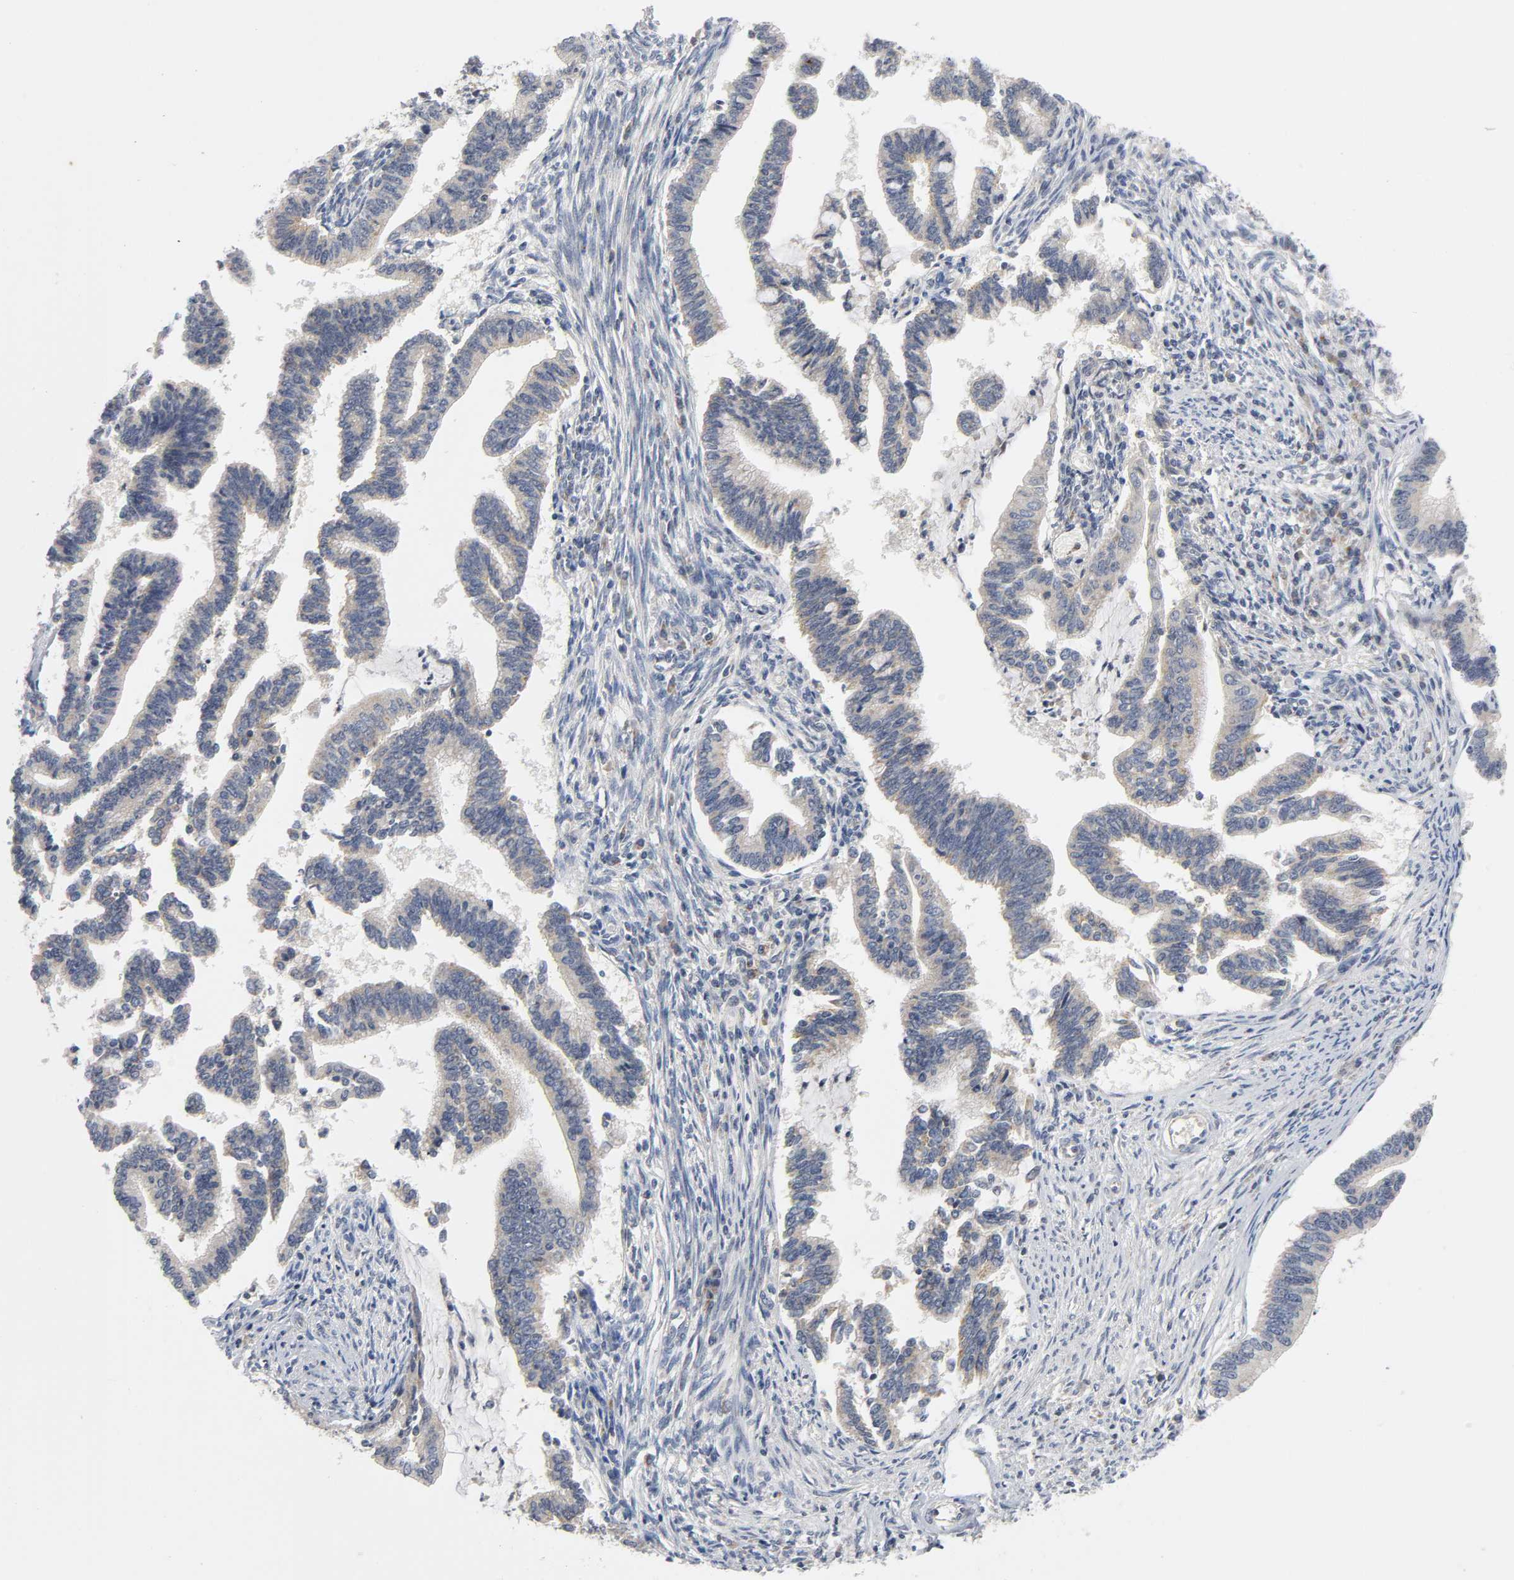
{"staining": {"intensity": "weak", "quantity": ">75%", "location": "cytoplasmic/membranous"}, "tissue": "cervical cancer", "cell_type": "Tumor cells", "image_type": "cancer", "snomed": [{"axis": "morphology", "description": "Adenocarcinoma, NOS"}, {"axis": "topography", "description": "Cervix"}], "caption": "Protein staining of cervical adenocarcinoma tissue displays weak cytoplasmic/membranous positivity in approximately >75% of tumor cells.", "gene": "NRP1", "patient": {"sex": "female", "age": 36}}